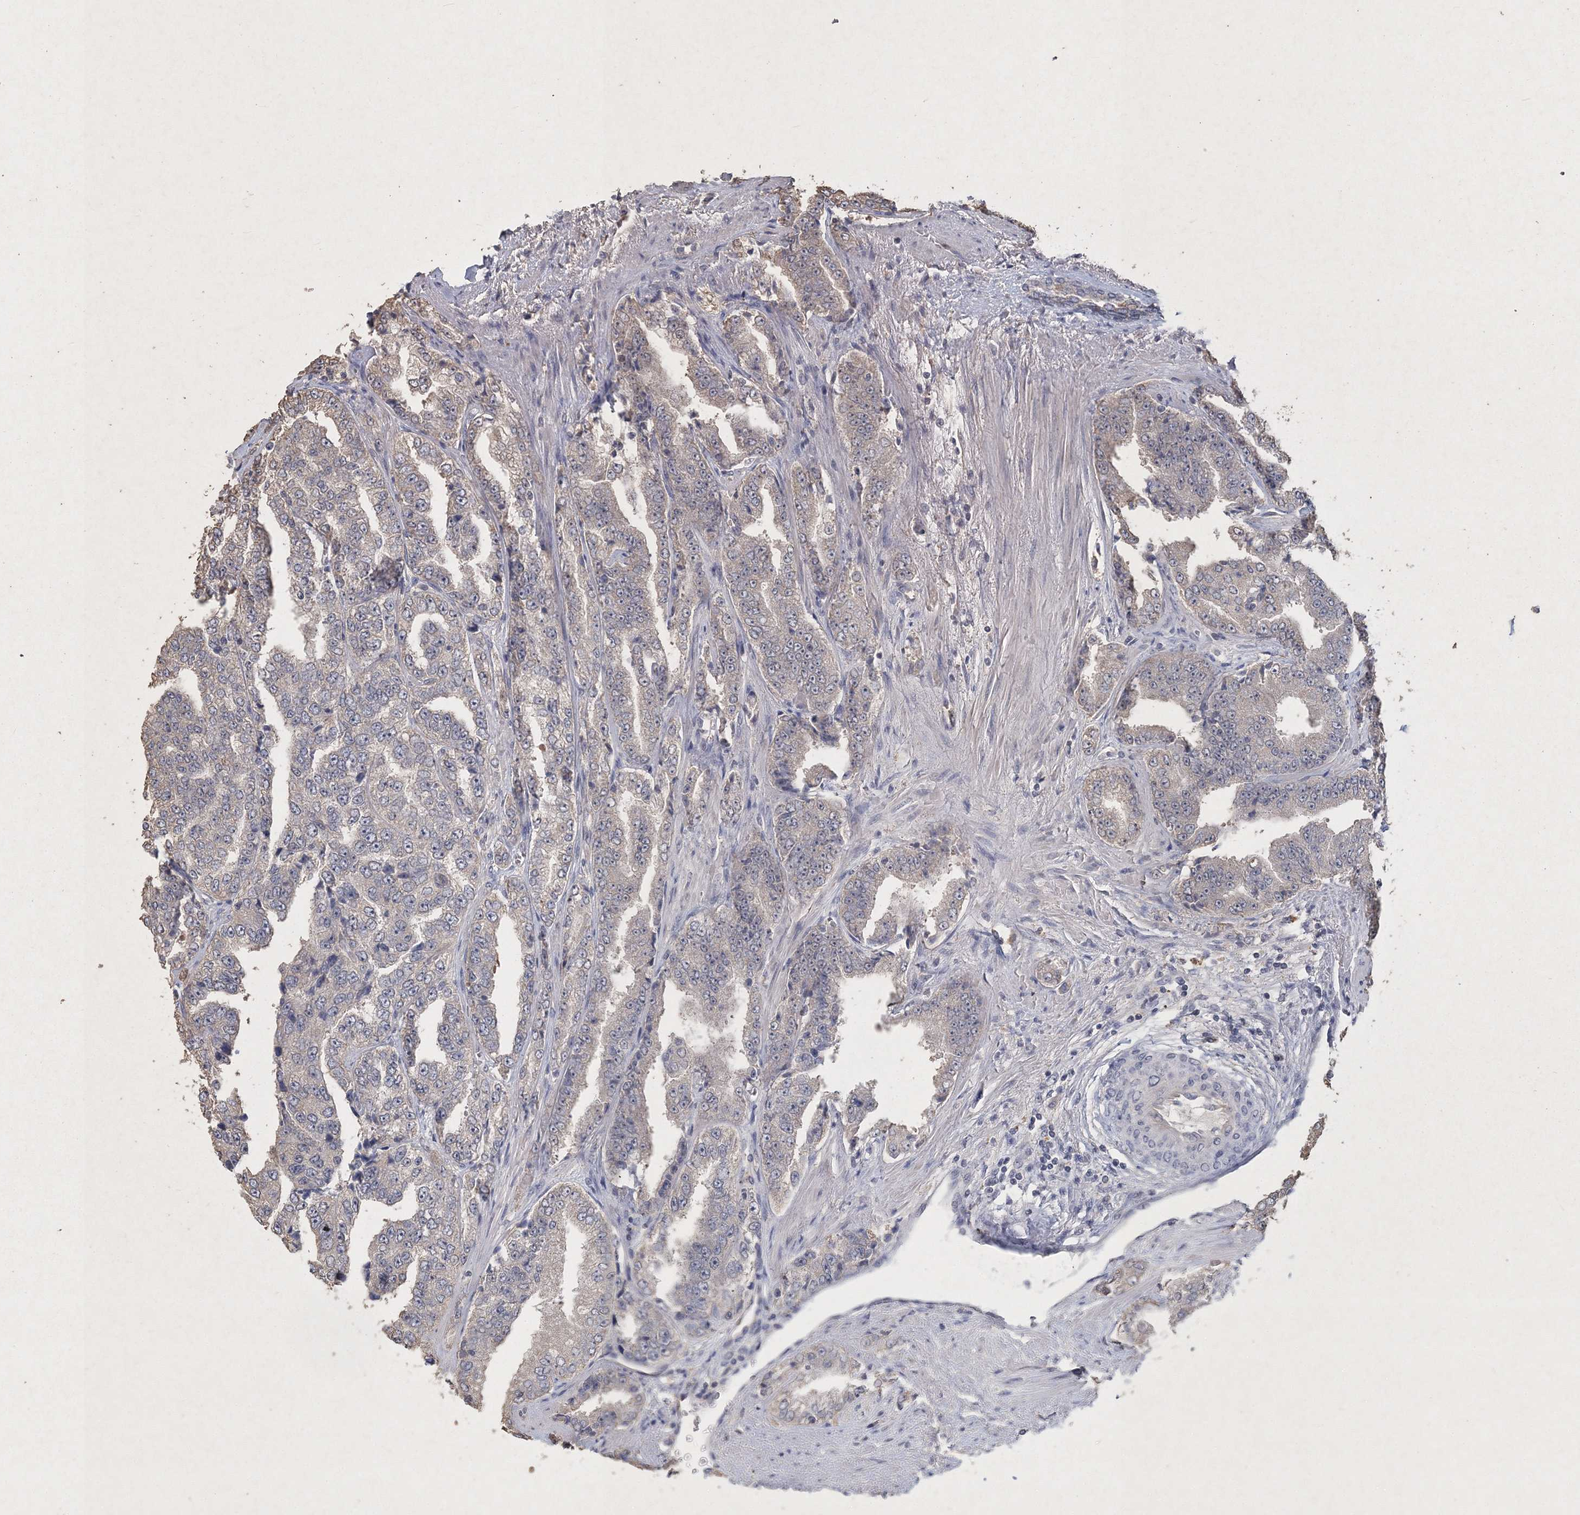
{"staining": {"intensity": "negative", "quantity": "none", "location": "none"}, "tissue": "prostate cancer", "cell_type": "Tumor cells", "image_type": "cancer", "snomed": [{"axis": "morphology", "description": "Adenocarcinoma, High grade"}, {"axis": "topography", "description": "Prostate"}], "caption": "Tumor cells show no significant protein positivity in prostate cancer (high-grade adenocarcinoma). The staining is performed using DAB (3,3'-diaminobenzidine) brown chromogen with nuclei counter-stained in using hematoxylin.", "gene": "UIMC1", "patient": {"sex": "male", "age": 71}}